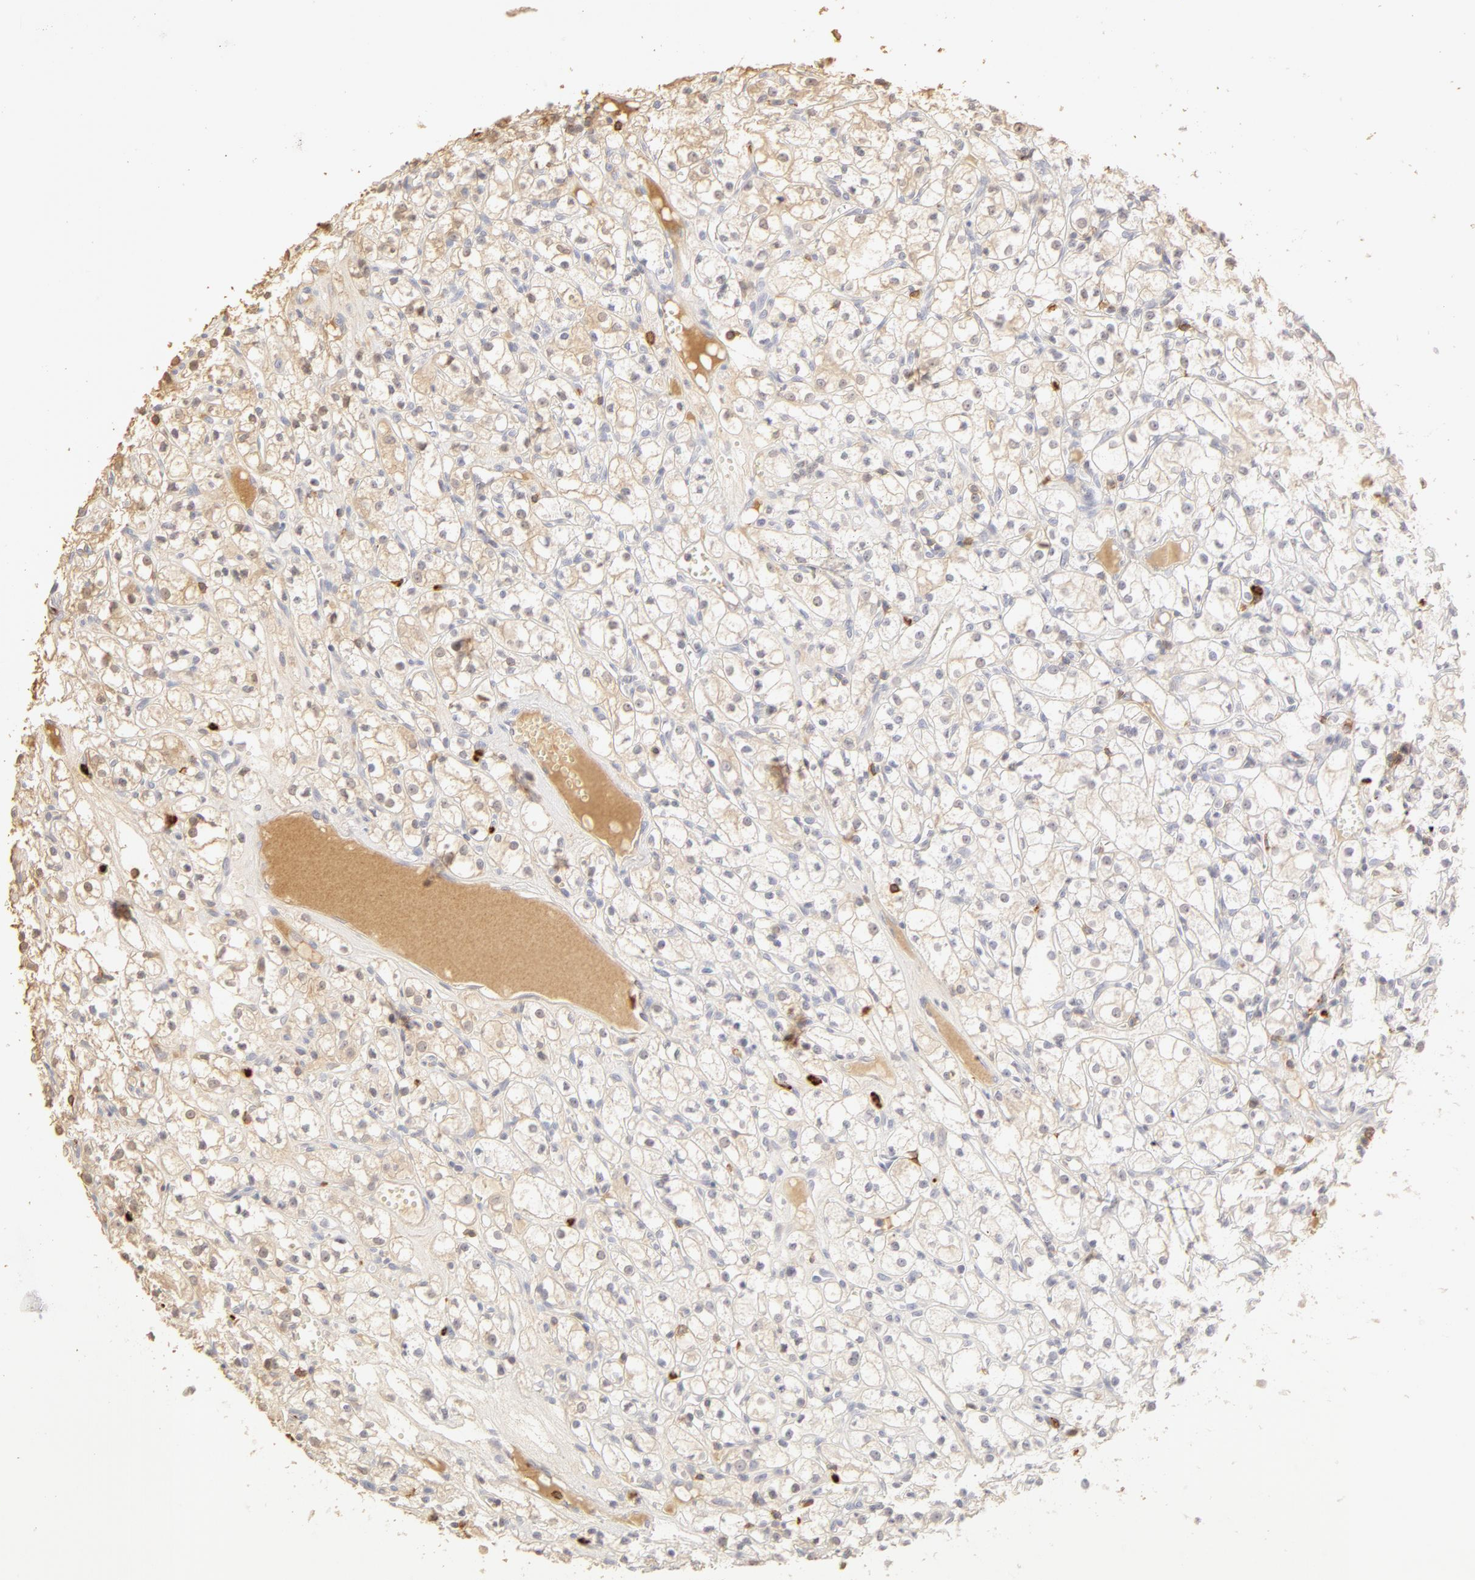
{"staining": {"intensity": "negative", "quantity": "none", "location": "none"}, "tissue": "renal cancer", "cell_type": "Tumor cells", "image_type": "cancer", "snomed": [{"axis": "morphology", "description": "Adenocarcinoma, NOS"}, {"axis": "topography", "description": "Kidney"}], "caption": "Renal cancer stained for a protein using immunohistochemistry reveals no staining tumor cells.", "gene": "C1R", "patient": {"sex": "male", "age": 61}}